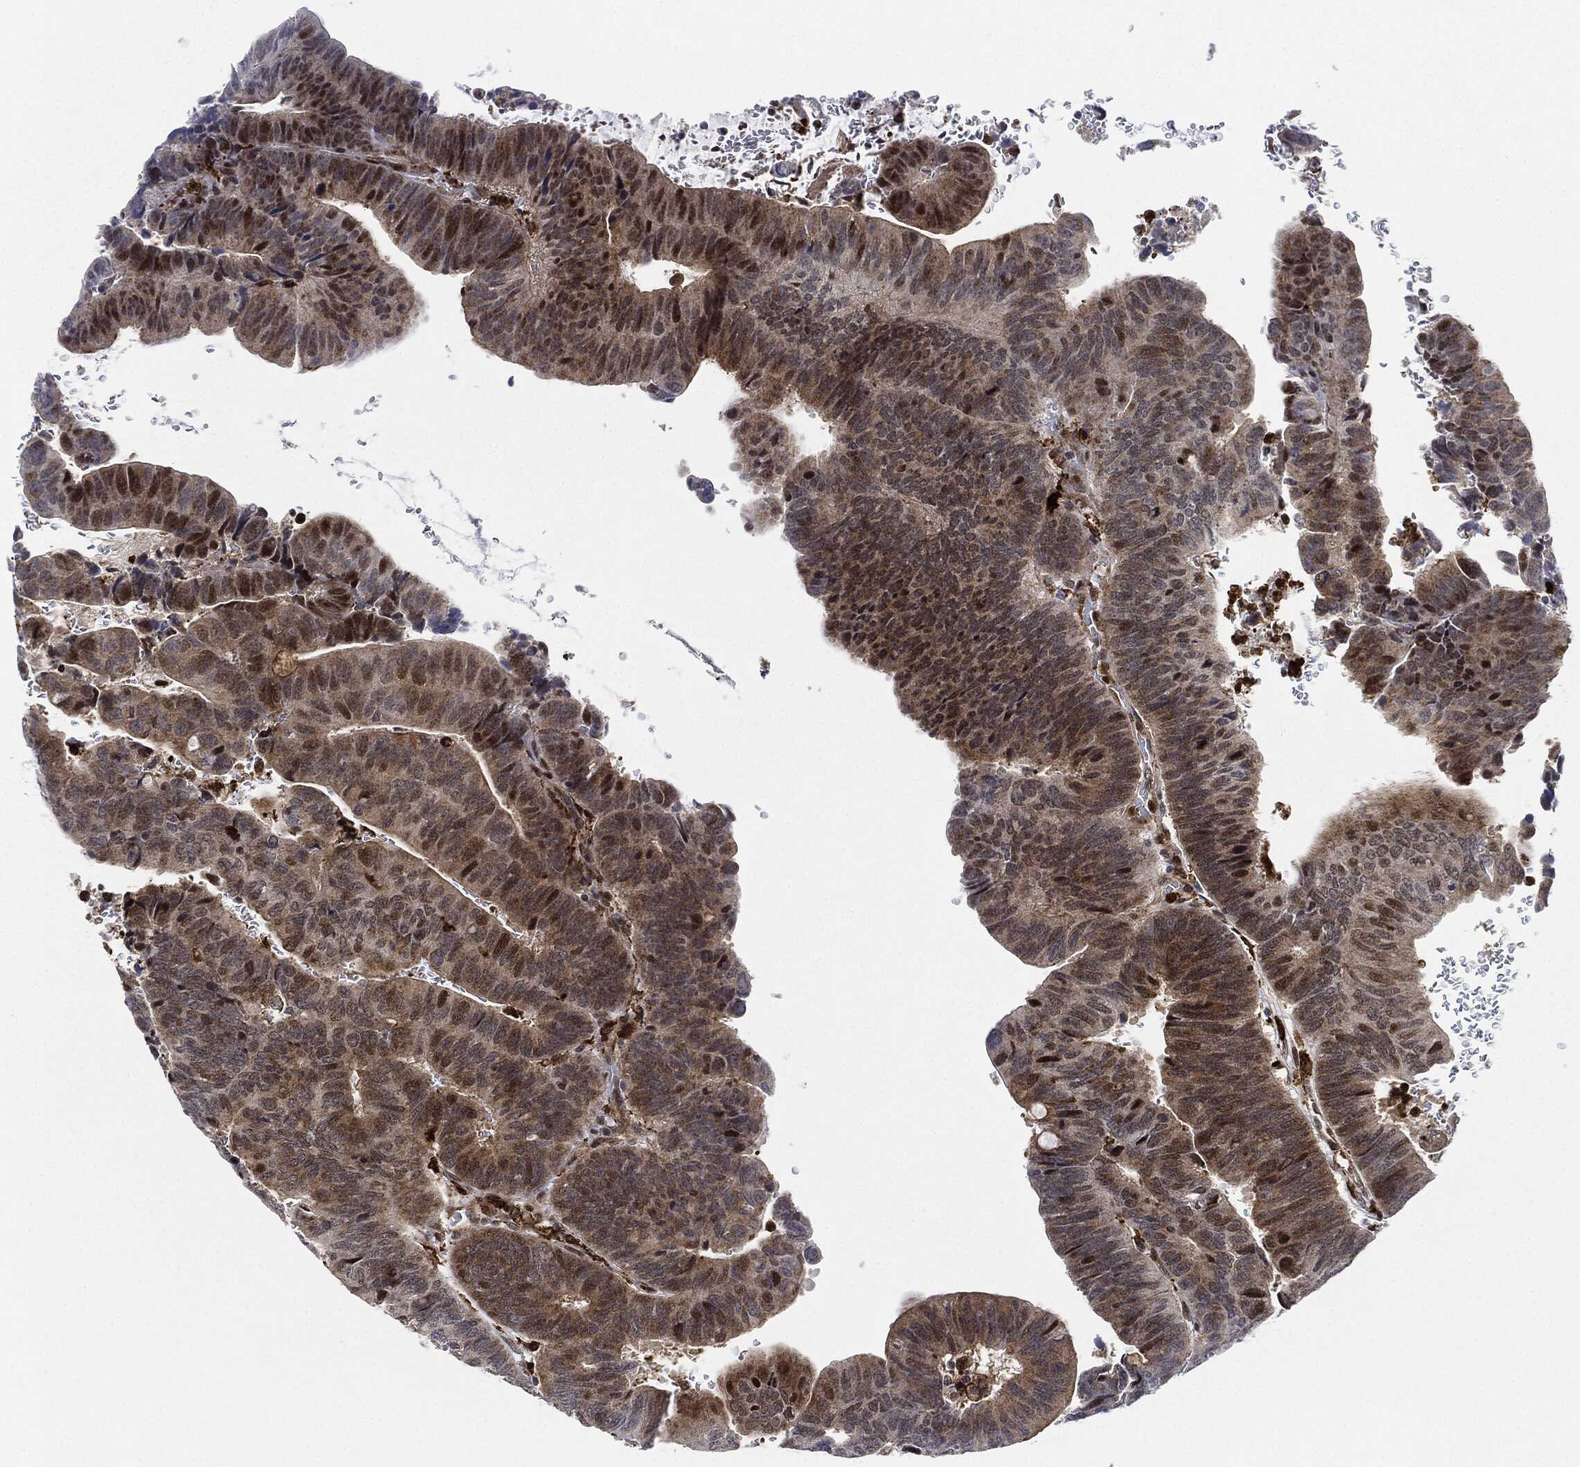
{"staining": {"intensity": "moderate", "quantity": "<25%", "location": "nuclear"}, "tissue": "colorectal cancer", "cell_type": "Tumor cells", "image_type": "cancer", "snomed": [{"axis": "morphology", "description": "Normal tissue, NOS"}, {"axis": "morphology", "description": "Adenocarcinoma, NOS"}, {"axis": "topography", "description": "Rectum"}], "caption": "Adenocarcinoma (colorectal) tissue shows moderate nuclear expression in about <25% of tumor cells, visualized by immunohistochemistry. Nuclei are stained in blue.", "gene": "NANOS3", "patient": {"sex": "male", "age": 92}}